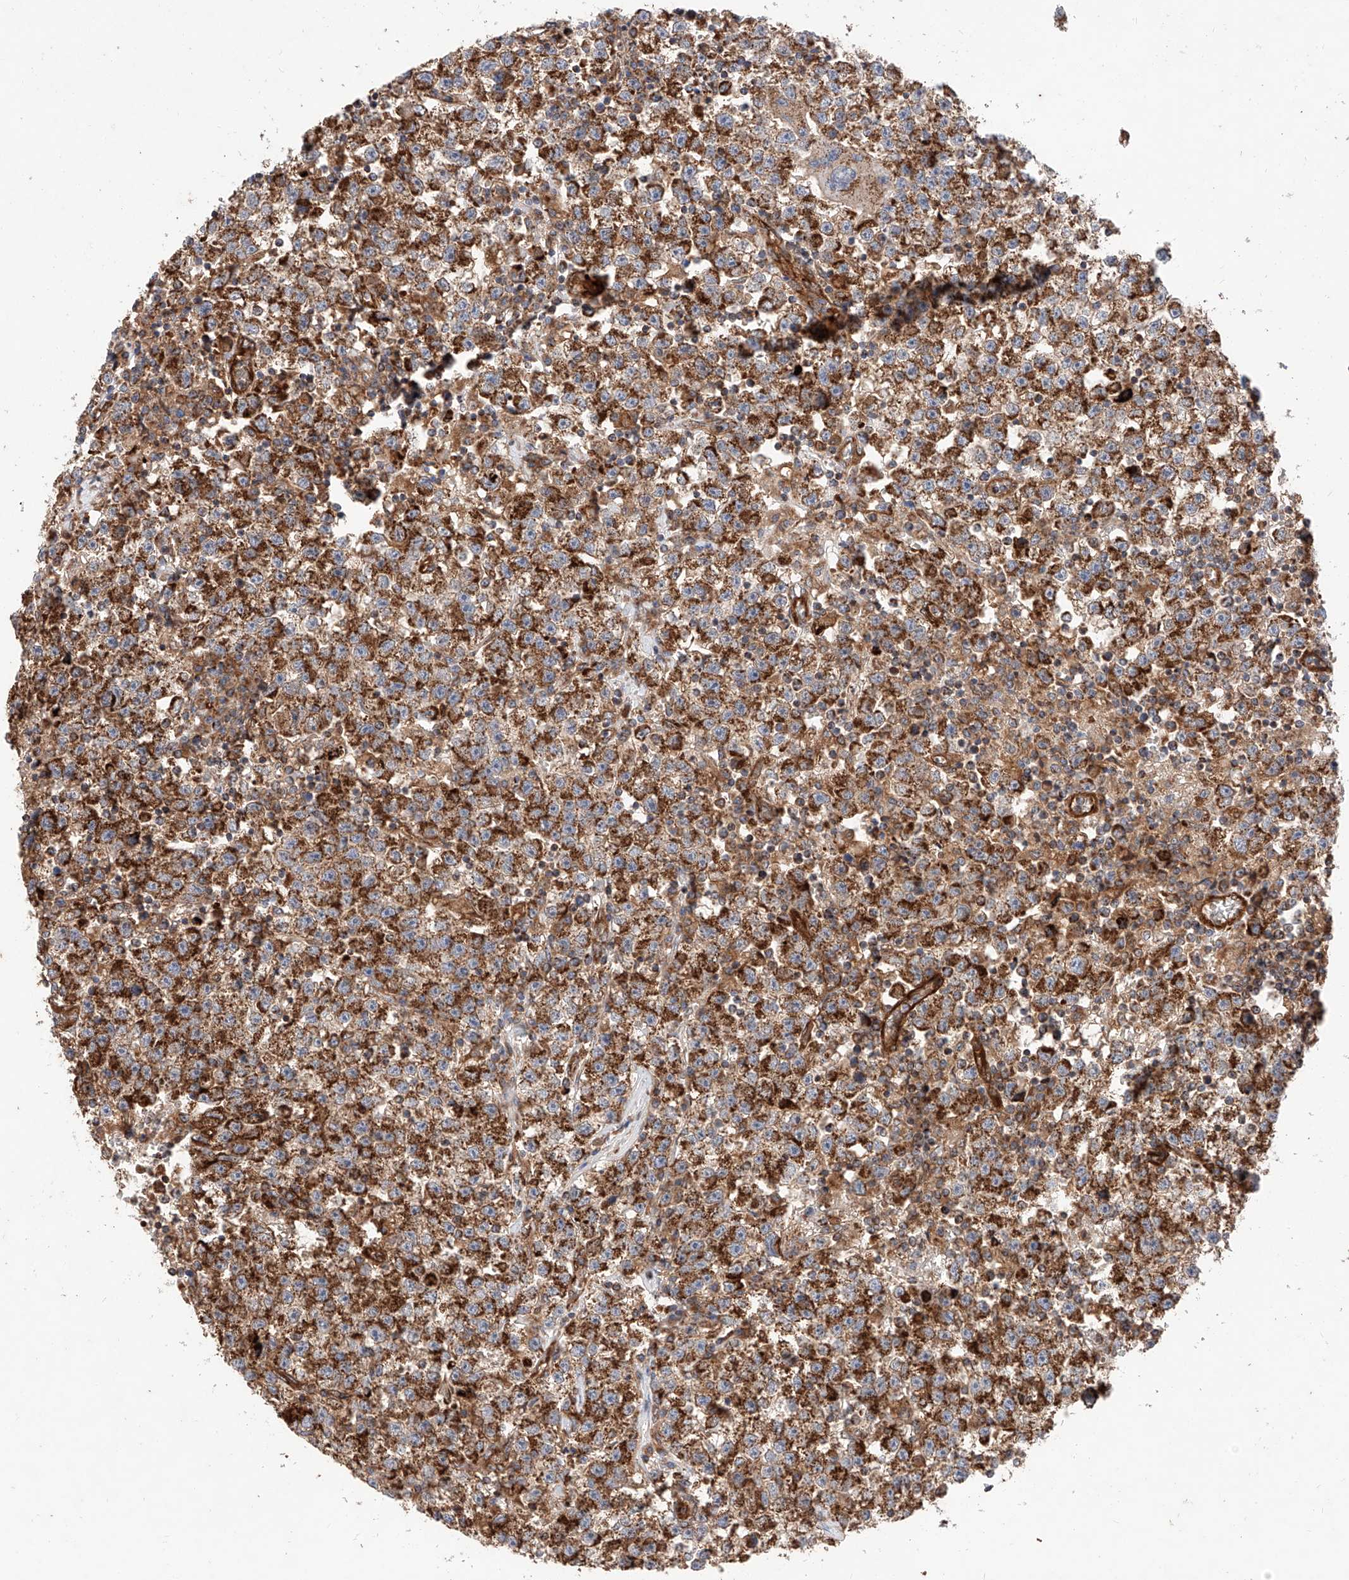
{"staining": {"intensity": "strong", "quantity": ">75%", "location": "cytoplasmic/membranous"}, "tissue": "testis cancer", "cell_type": "Tumor cells", "image_type": "cancer", "snomed": [{"axis": "morphology", "description": "Seminoma, NOS"}, {"axis": "topography", "description": "Testis"}], "caption": "High-power microscopy captured an immunohistochemistry (IHC) micrograph of testis cancer, revealing strong cytoplasmic/membranous staining in approximately >75% of tumor cells.", "gene": "NR1D1", "patient": {"sex": "male", "age": 22}}